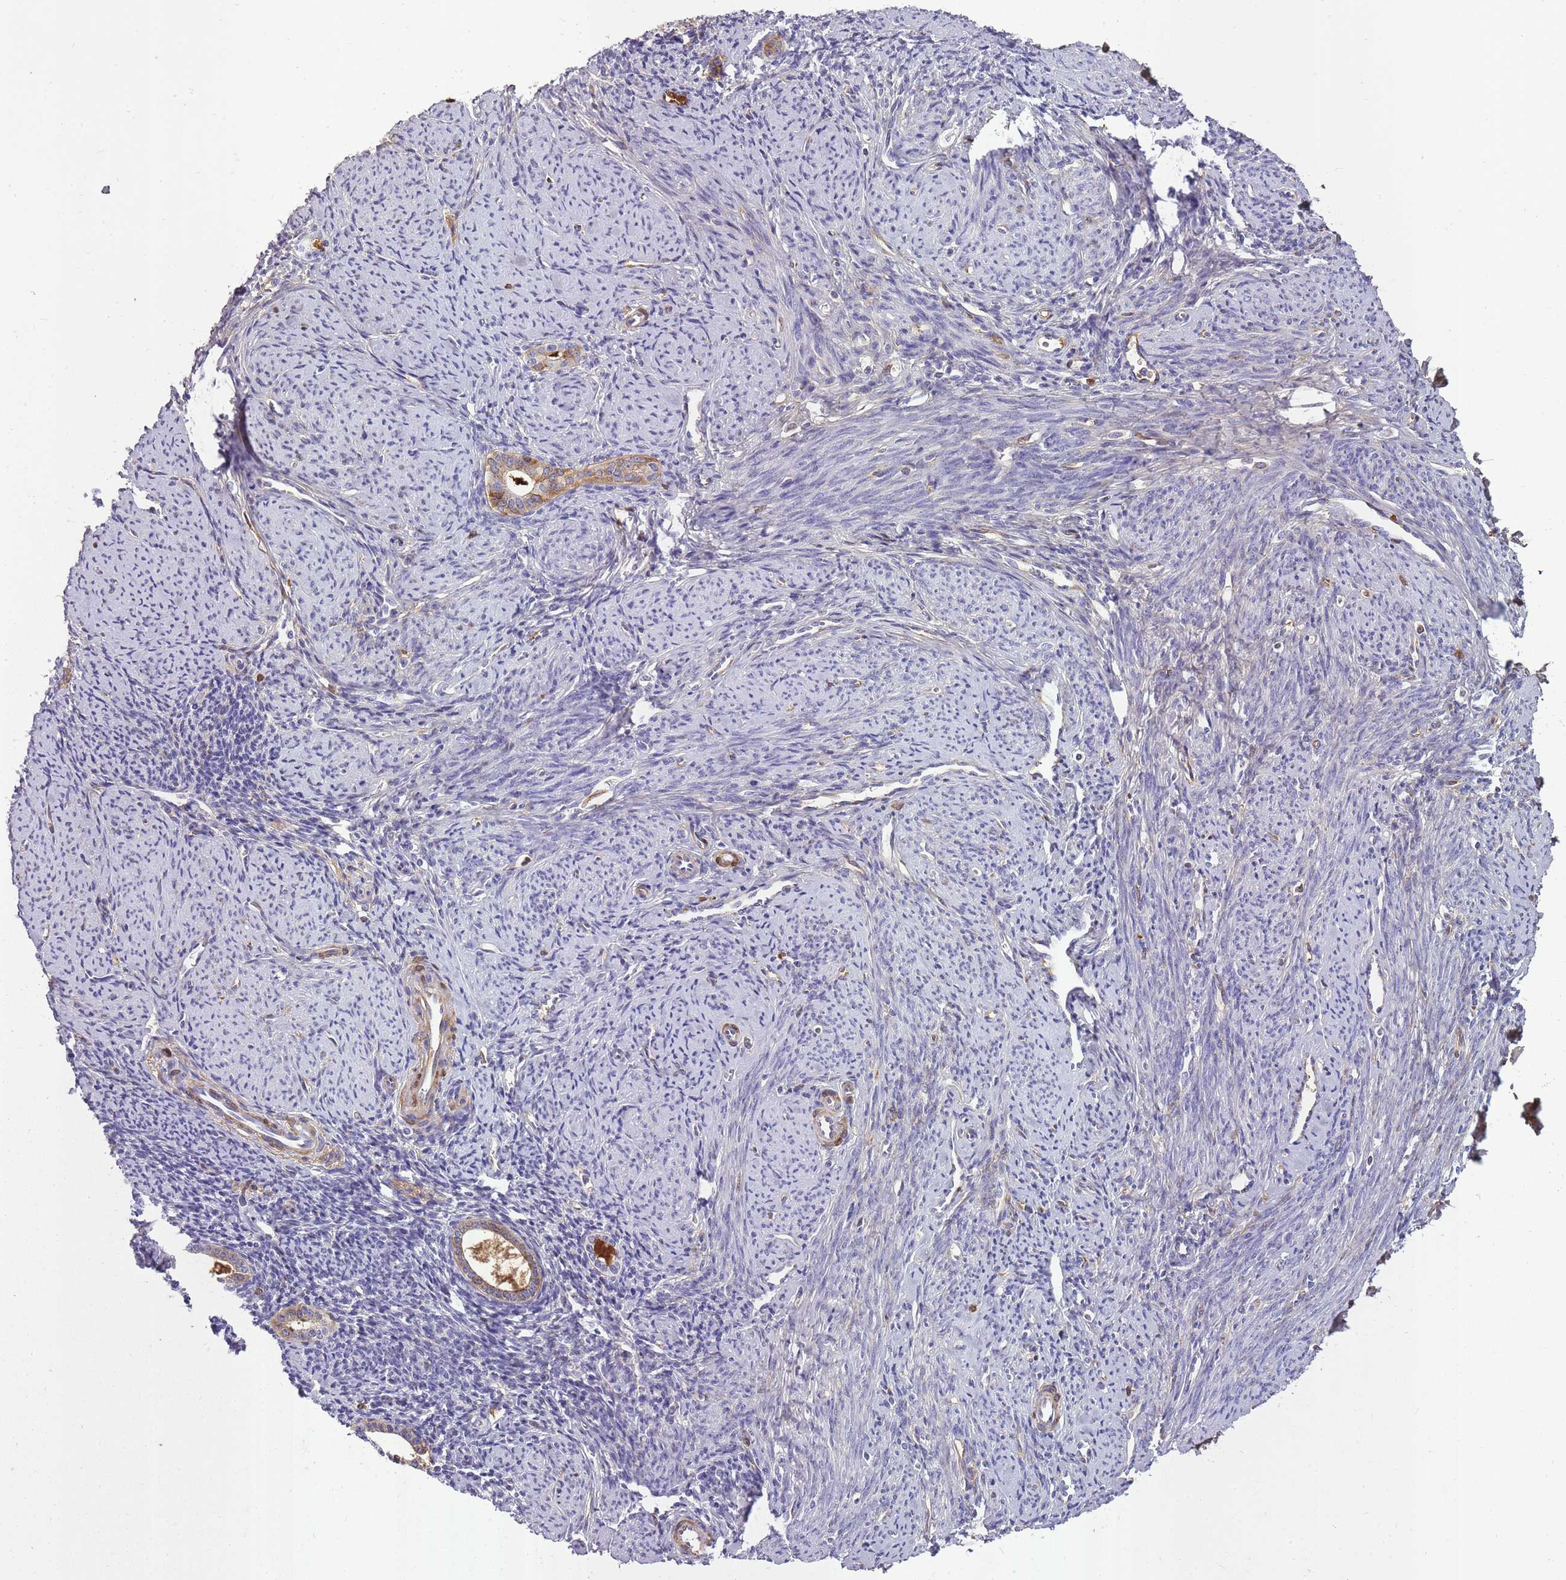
{"staining": {"intensity": "negative", "quantity": "none", "location": "none"}, "tissue": "endometrium", "cell_type": "Cells in endometrial stroma", "image_type": "normal", "snomed": [{"axis": "morphology", "description": "Normal tissue, NOS"}, {"axis": "topography", "description": "Endometrium"}], "caption": "Immunohistochemistry (IHC) histopathology image of unremarkable human endometrium stained for a protein (brown), which displays no staining in cells in endometrial stroma. The staining was performed using DAB to visualize the protein expression in brown, while the nuclei were stained in blue with hematoxylin (Magnification: 20x).", "gene": "IGKV1", "patient": {"sex": "female", "age": 63}}